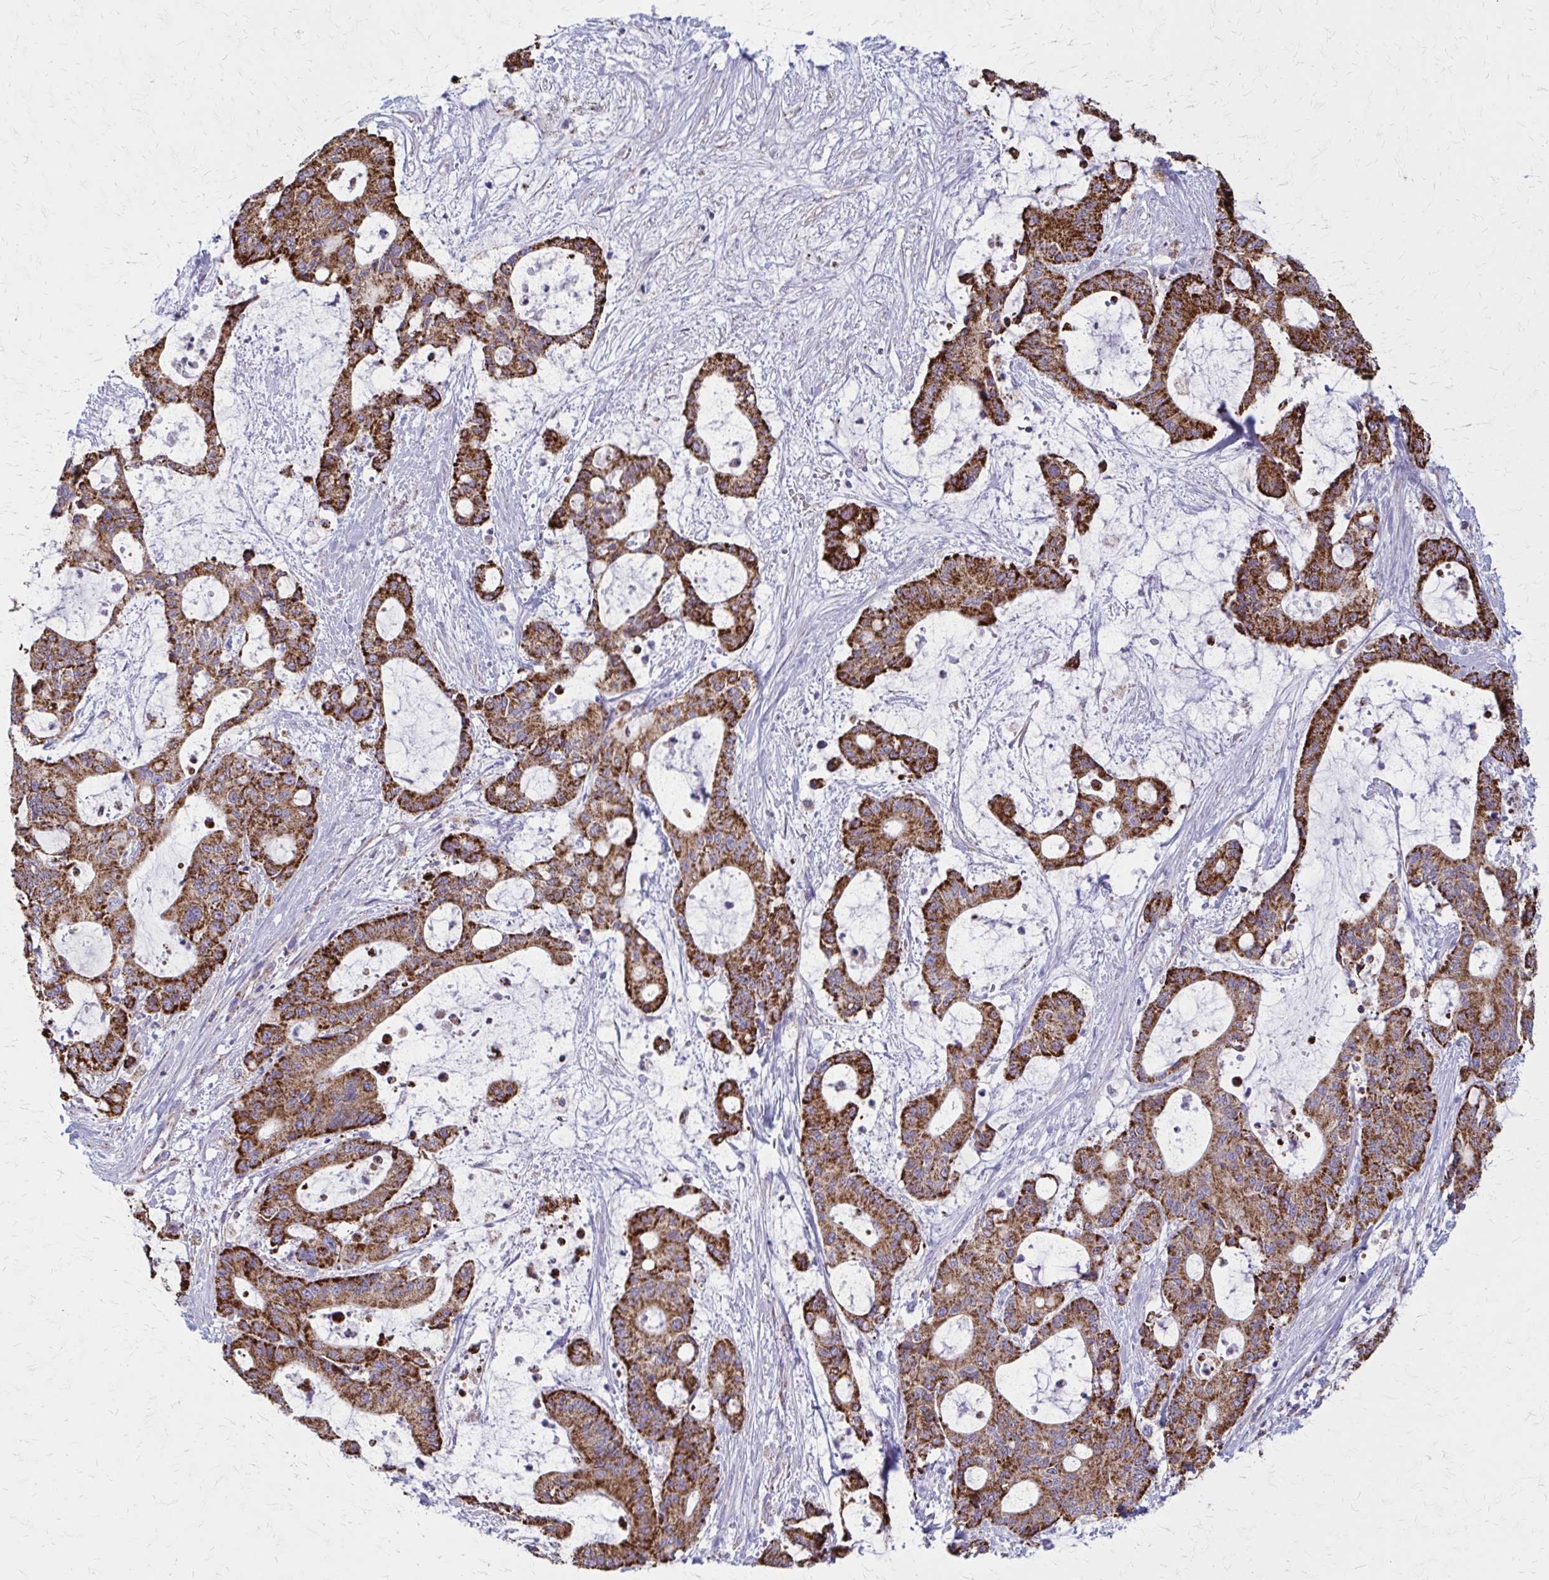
{"staining": {"intensity": "strong", "quantity": ">75%", "location": "cytoplasmic/membranous"}, "tissue": "liver cancer", "cell_type": "Tumor cells", "image_type": "cancer", "snomed": [{"axis": "morphology", "description": "Normal tissue, NOS"}, {"axis": "morphology", "description": "Cholangiocarcinoma"}, {"axis": "topography", "description": "Liver"}, {"axis": "topography", "description": "Peripheral nerve tissue"}], "caption": "Immunohistochemical staining of liver cancer (cholangiocarcinoma) displays high levels of strong cytoplasmic/membranous positivity in about >75% of tumor cells. (brown staining indicates protein expression, while blue staining denotes nuclei).", "gene": "TVP23A", "patient": {"sex": "female", "age": 73}}